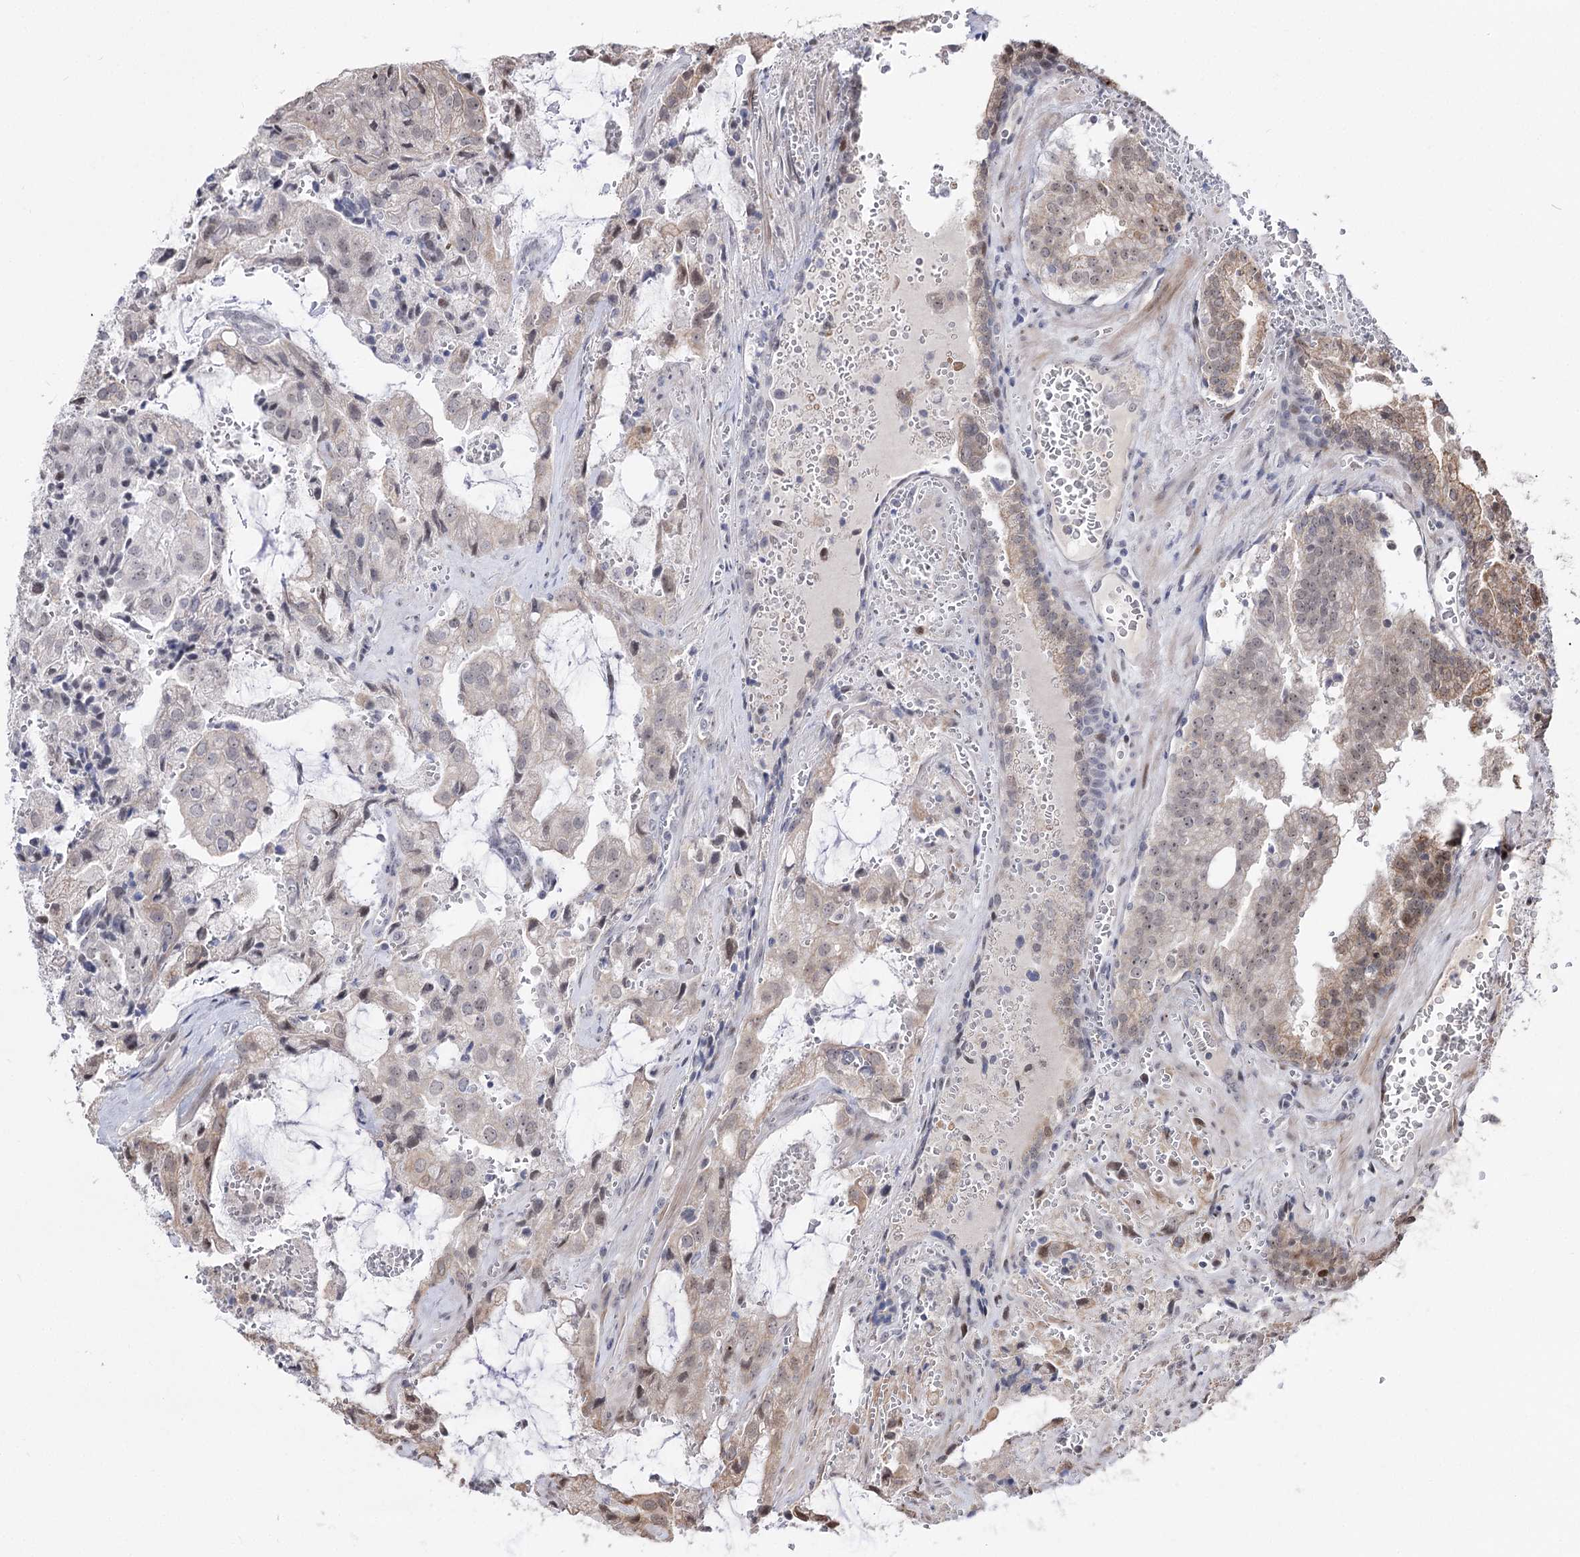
{"staining": {"intensity": "negative", "quantity": "none", "location": "none"}, "tissue": "prostate cancer", "cell_type": "Tumor cells", "image_type": "cancer", "snomed": [{"axis": "morphology", "description": "Adenocarcinoma, High grade"}, {"axis": "topography", "description": "Prostate"}], "caption": "Prostate high-grade adenocarcinoma stained for a protein using IHC exhibits no positivity tumor cells.", "gene": "STOX1", "patient": {"sex": "male", "age": 68}}